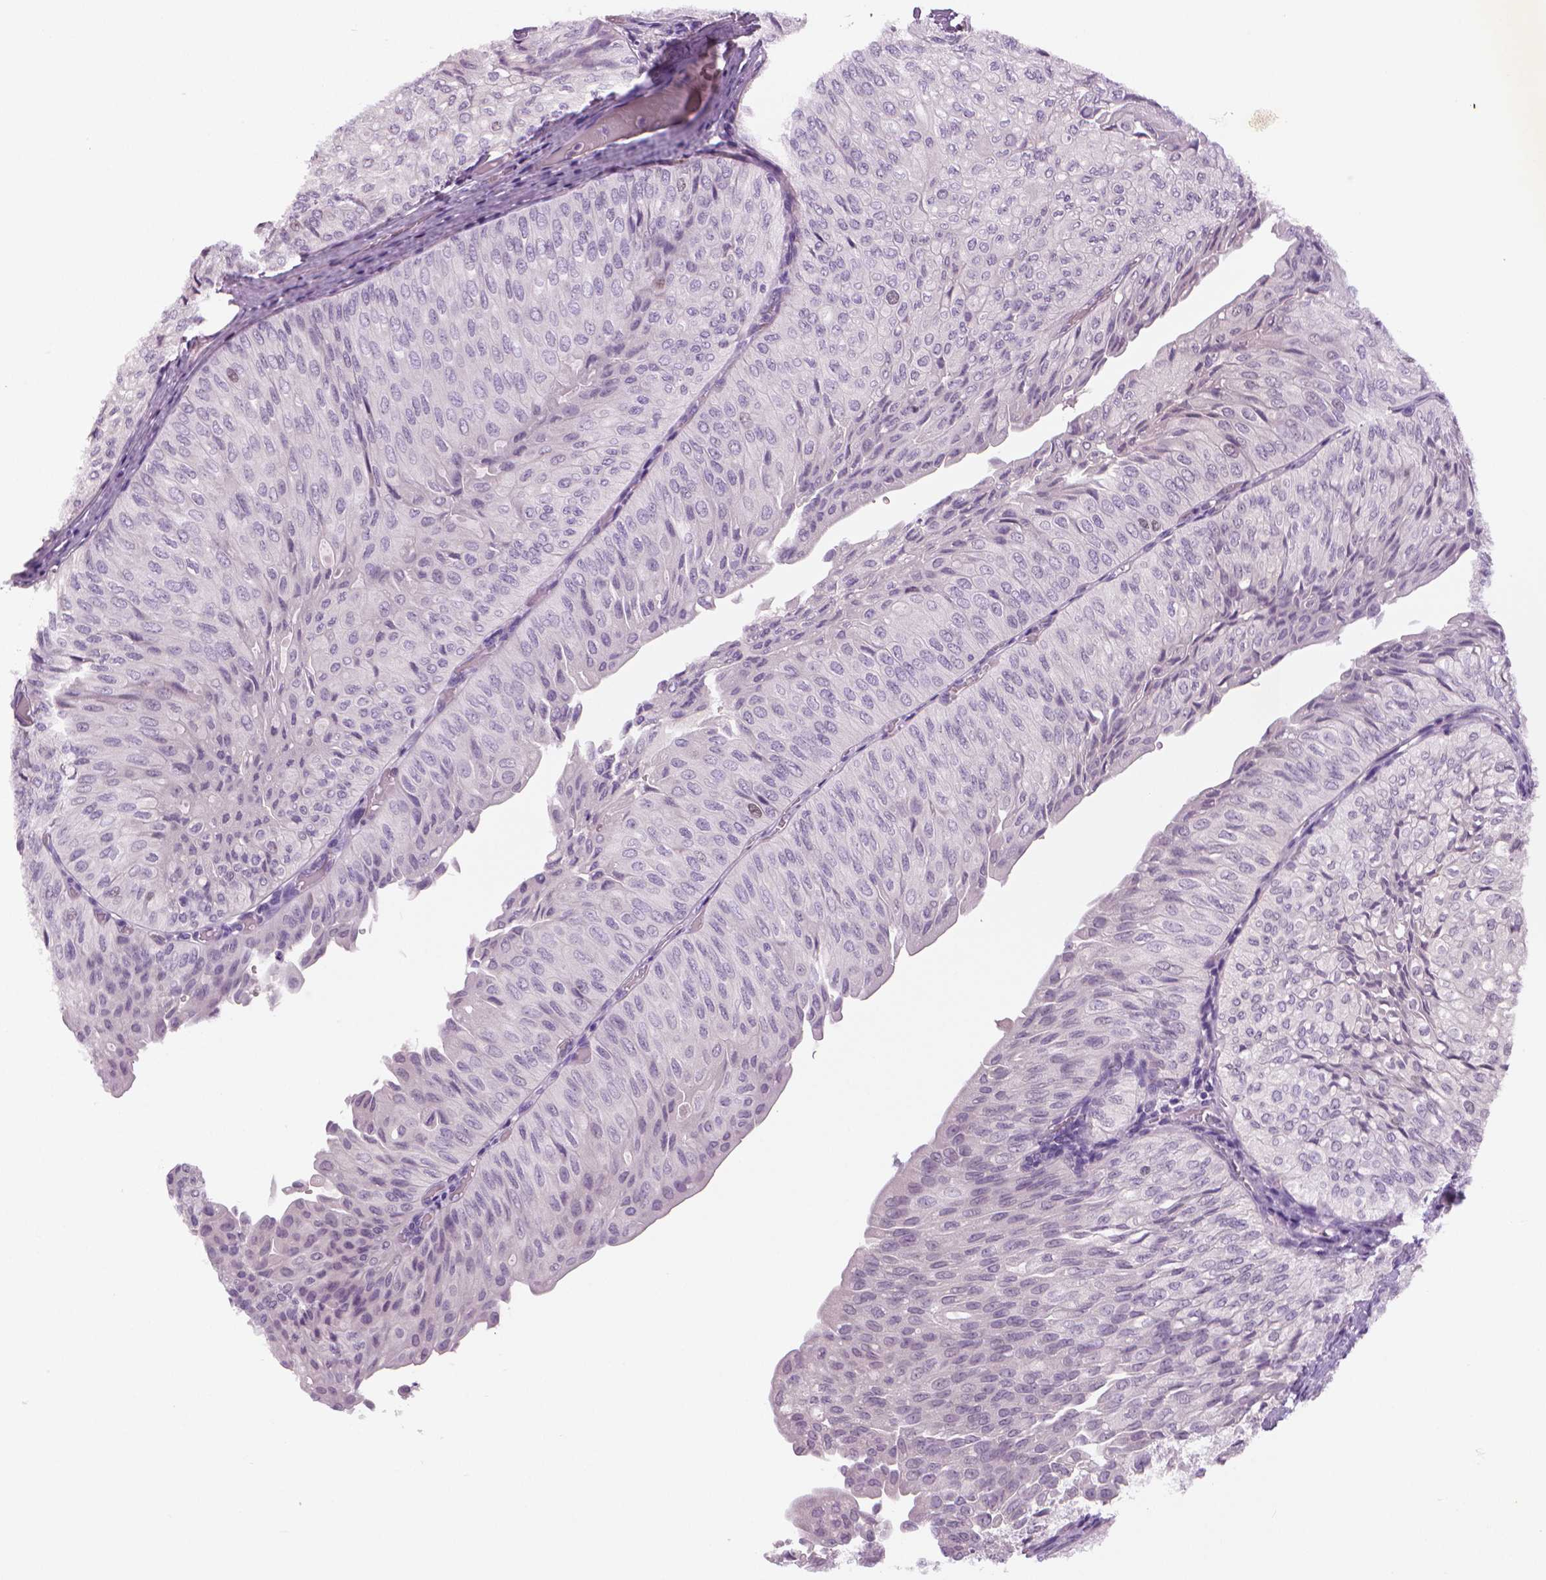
{"staining": {"intensity": "strong", "quantity": "<25%", "location": "nuclear"}, "tissue": "urothelial cancer", "cell_type": "Tumor cells", "image_type": "cancer", "snomed": [{"axis": "morphology", "description": "Urothelial carcinoma, NOS"}, {"axis": "topography", "description": "Urinary bladder"}], "caption": "A brown stain labels strong nuclear positivity of a protein in human transitional cell carcinoma tumor cells. (DAB (3,3'-diaminobenzidine) = brown stain, brightfield microscopy at high magnification).", "gene": "MKI67", "patient": {"sex": "male", "age": 62}}